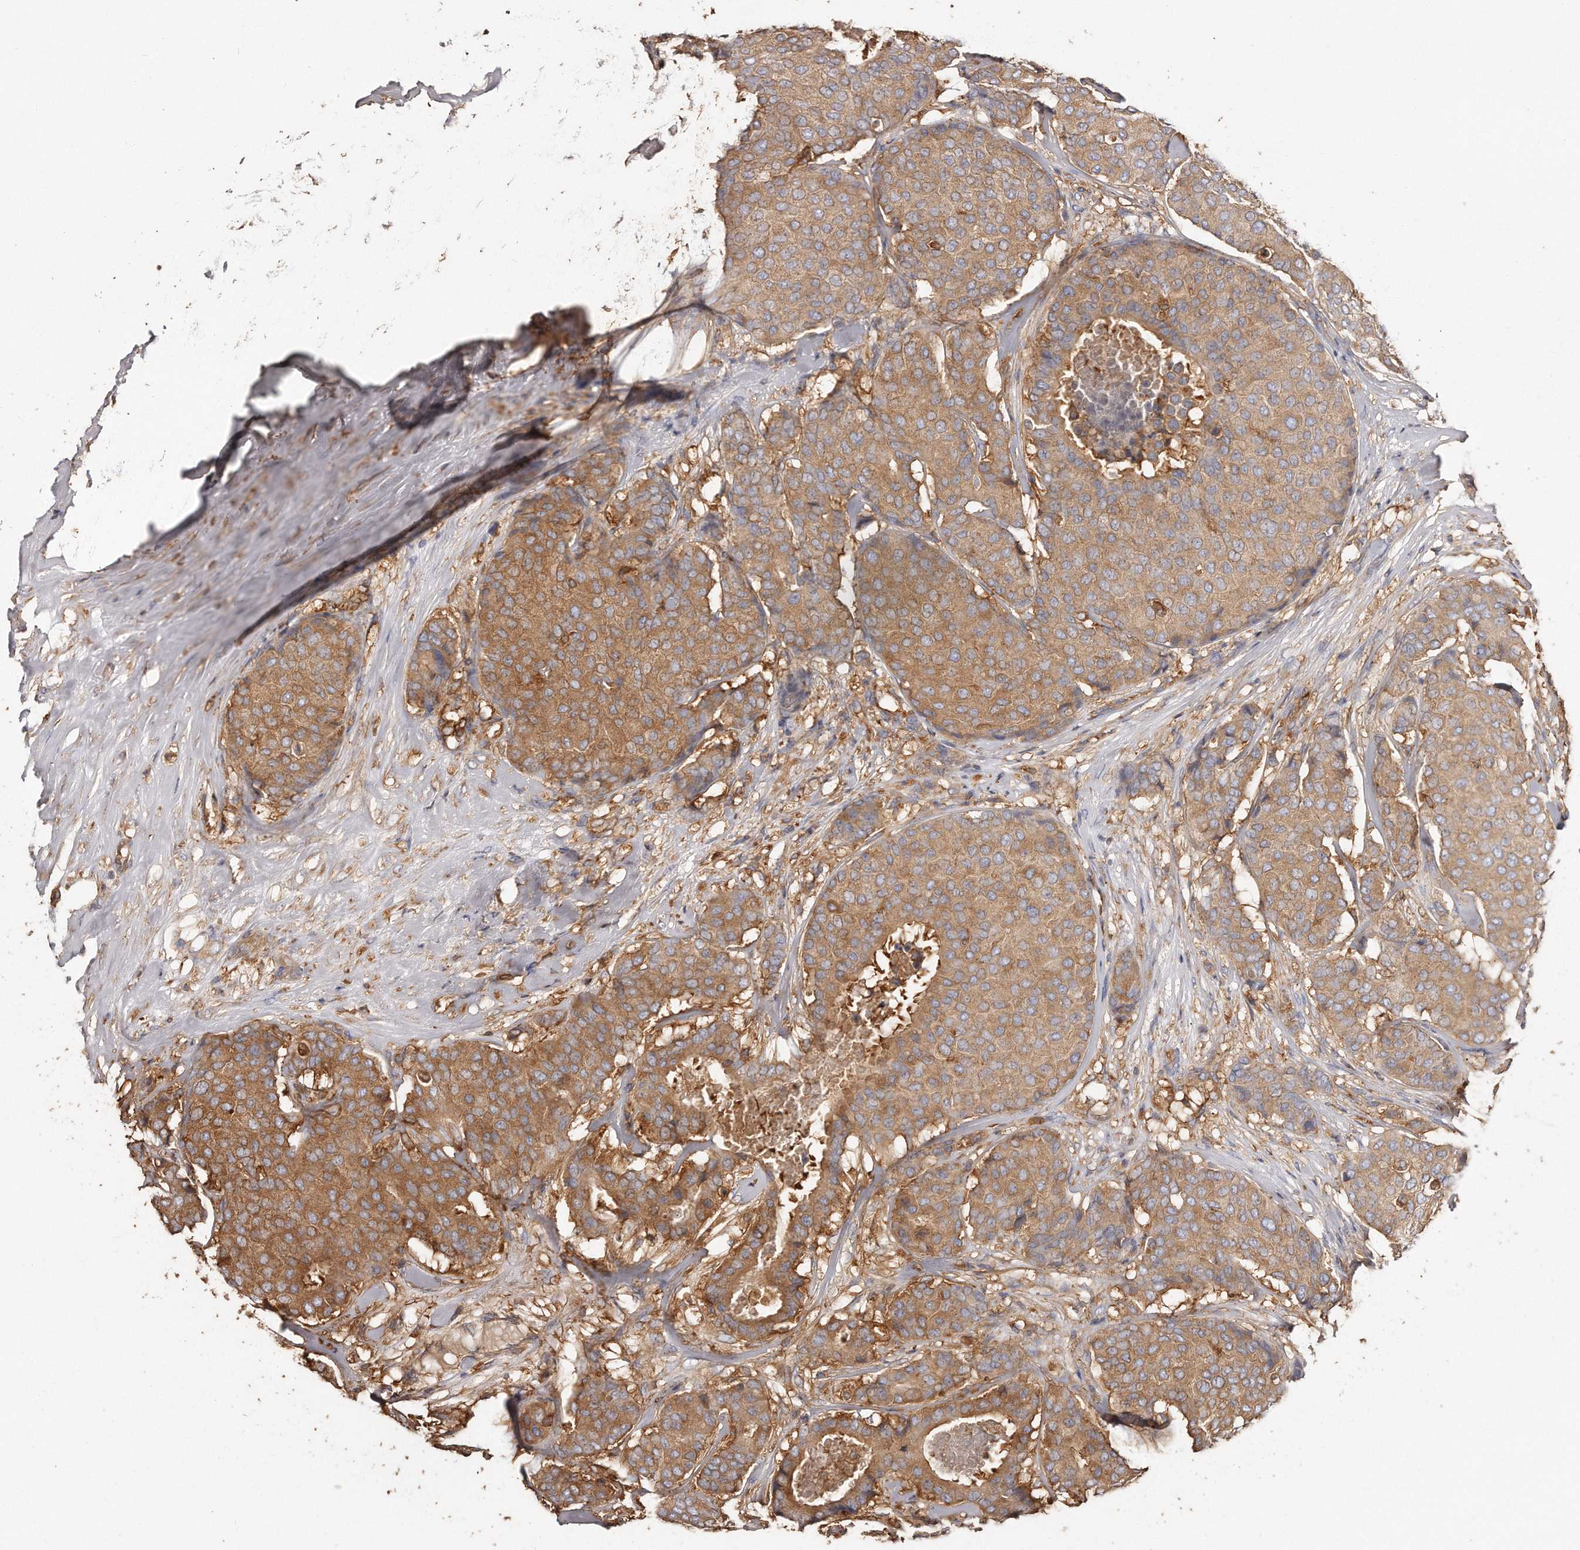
{"staining": {"intensity": "moderate", "quantity": ">75%", "location": "cytoplasmic/membranous"}, "tissue": "breast cancer", "cell_type": "Tumor cells", "image_type": "cancer", "snomed": [{"axis": "morphology", "description": "Duct carcinoma"}, {"axis": "topography", "description": "Breast"}], "caption": "The histopathology image reveals immunohistochemical staining of breast infiltrating ductal carcinoma. There is moderate cytoplasmic/membranous positivity is appreciated in about >75% of tumor cells.", "gene": "CAP1", "patient": {"sex": "female", "age": 75}}